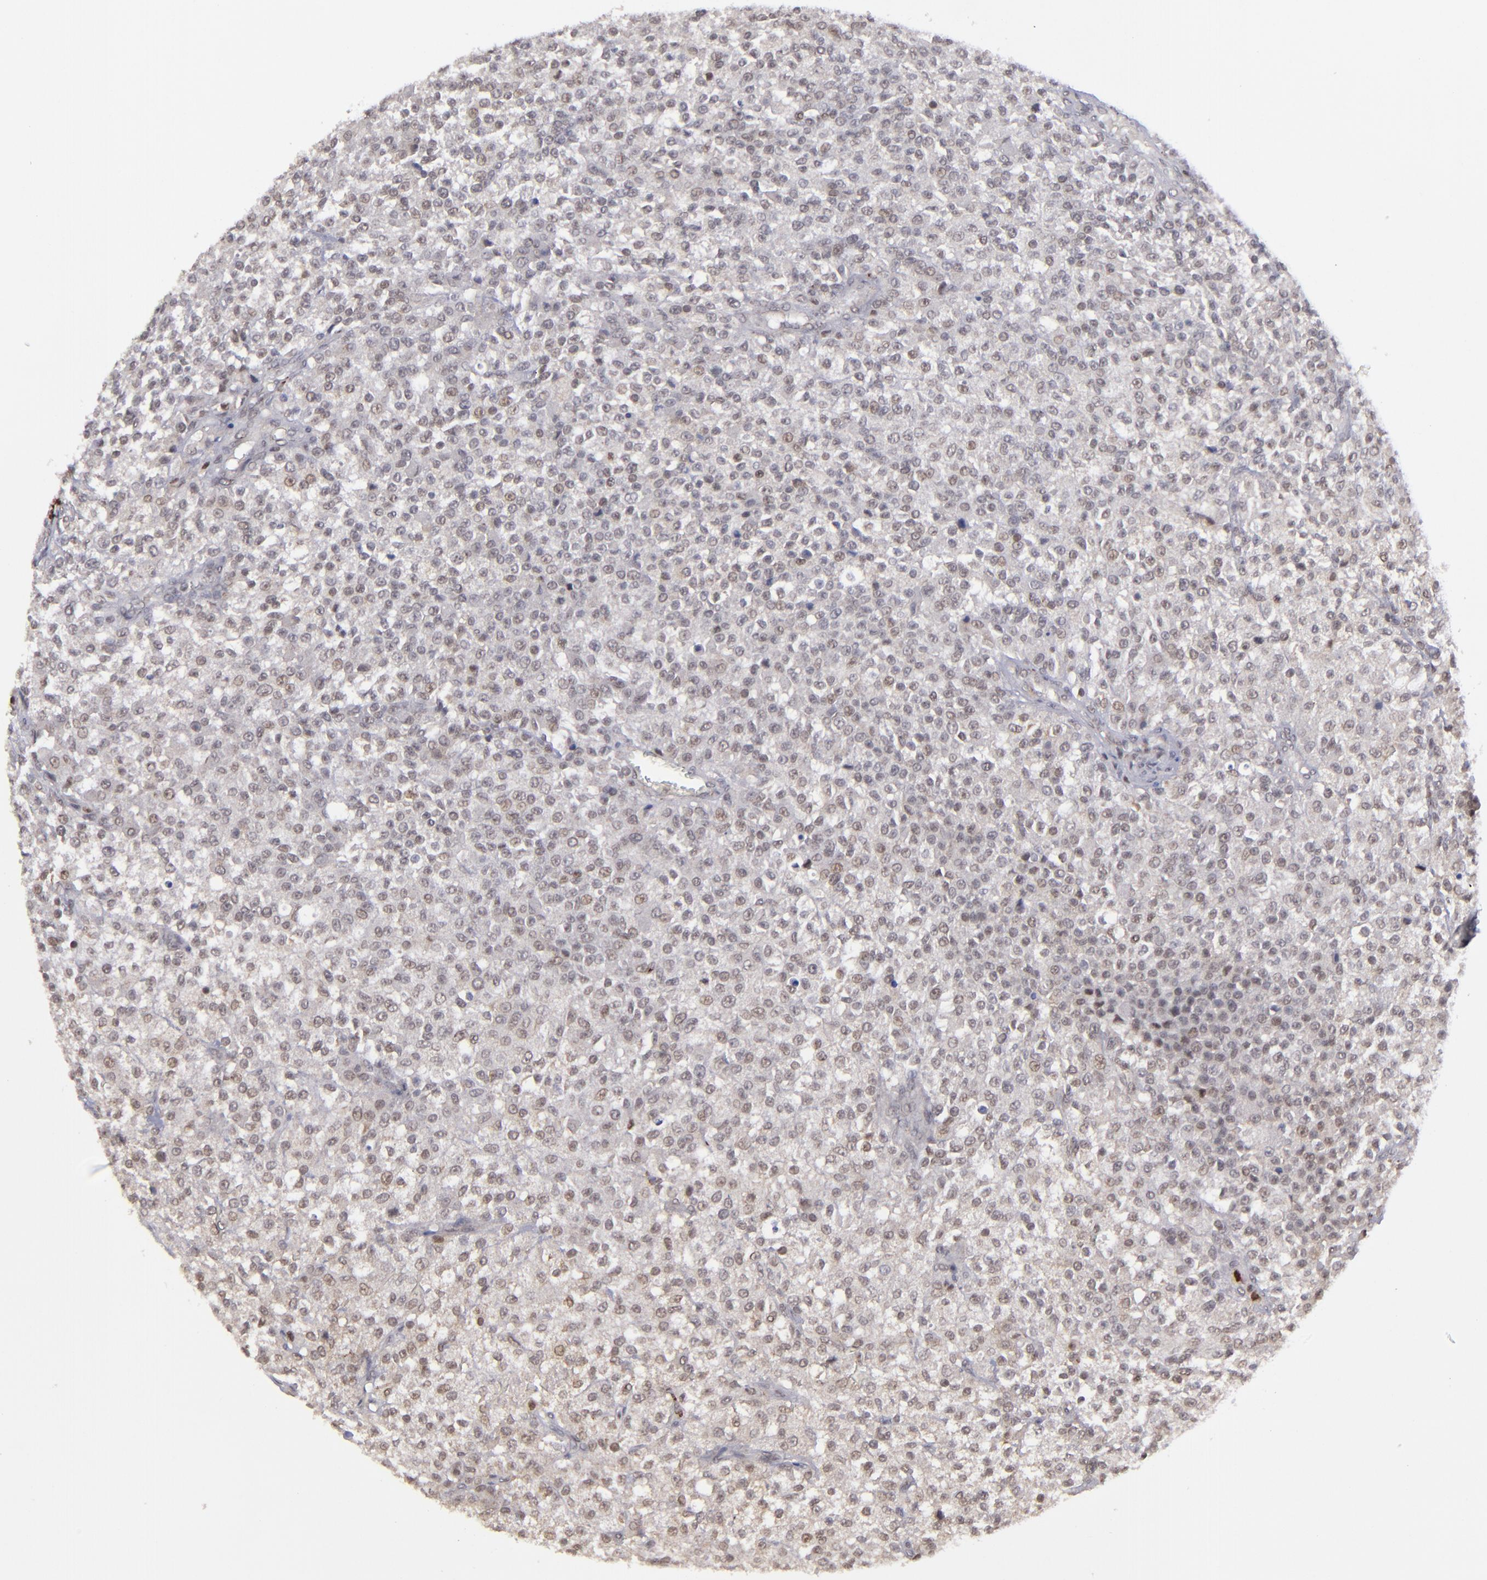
{"staining": {"intensity": "weak", "quantity": "25%-75%", "location": "nuclear"}, "tissue": "testis cancer", "cell_type": "Tumor cells", "image_type": "cancer", "snomed": [{"axis": "morphology", "description": "Seminoma, NOS"}, {"axis": "topography", "description": "Testis"}], "caption": "A brown stain labels weak nuclear positivity of a protein in human testis cancer (seminoma) tumor cells.", "gene": "RREB1", "patient": {"sex": "male", "age": 59}}